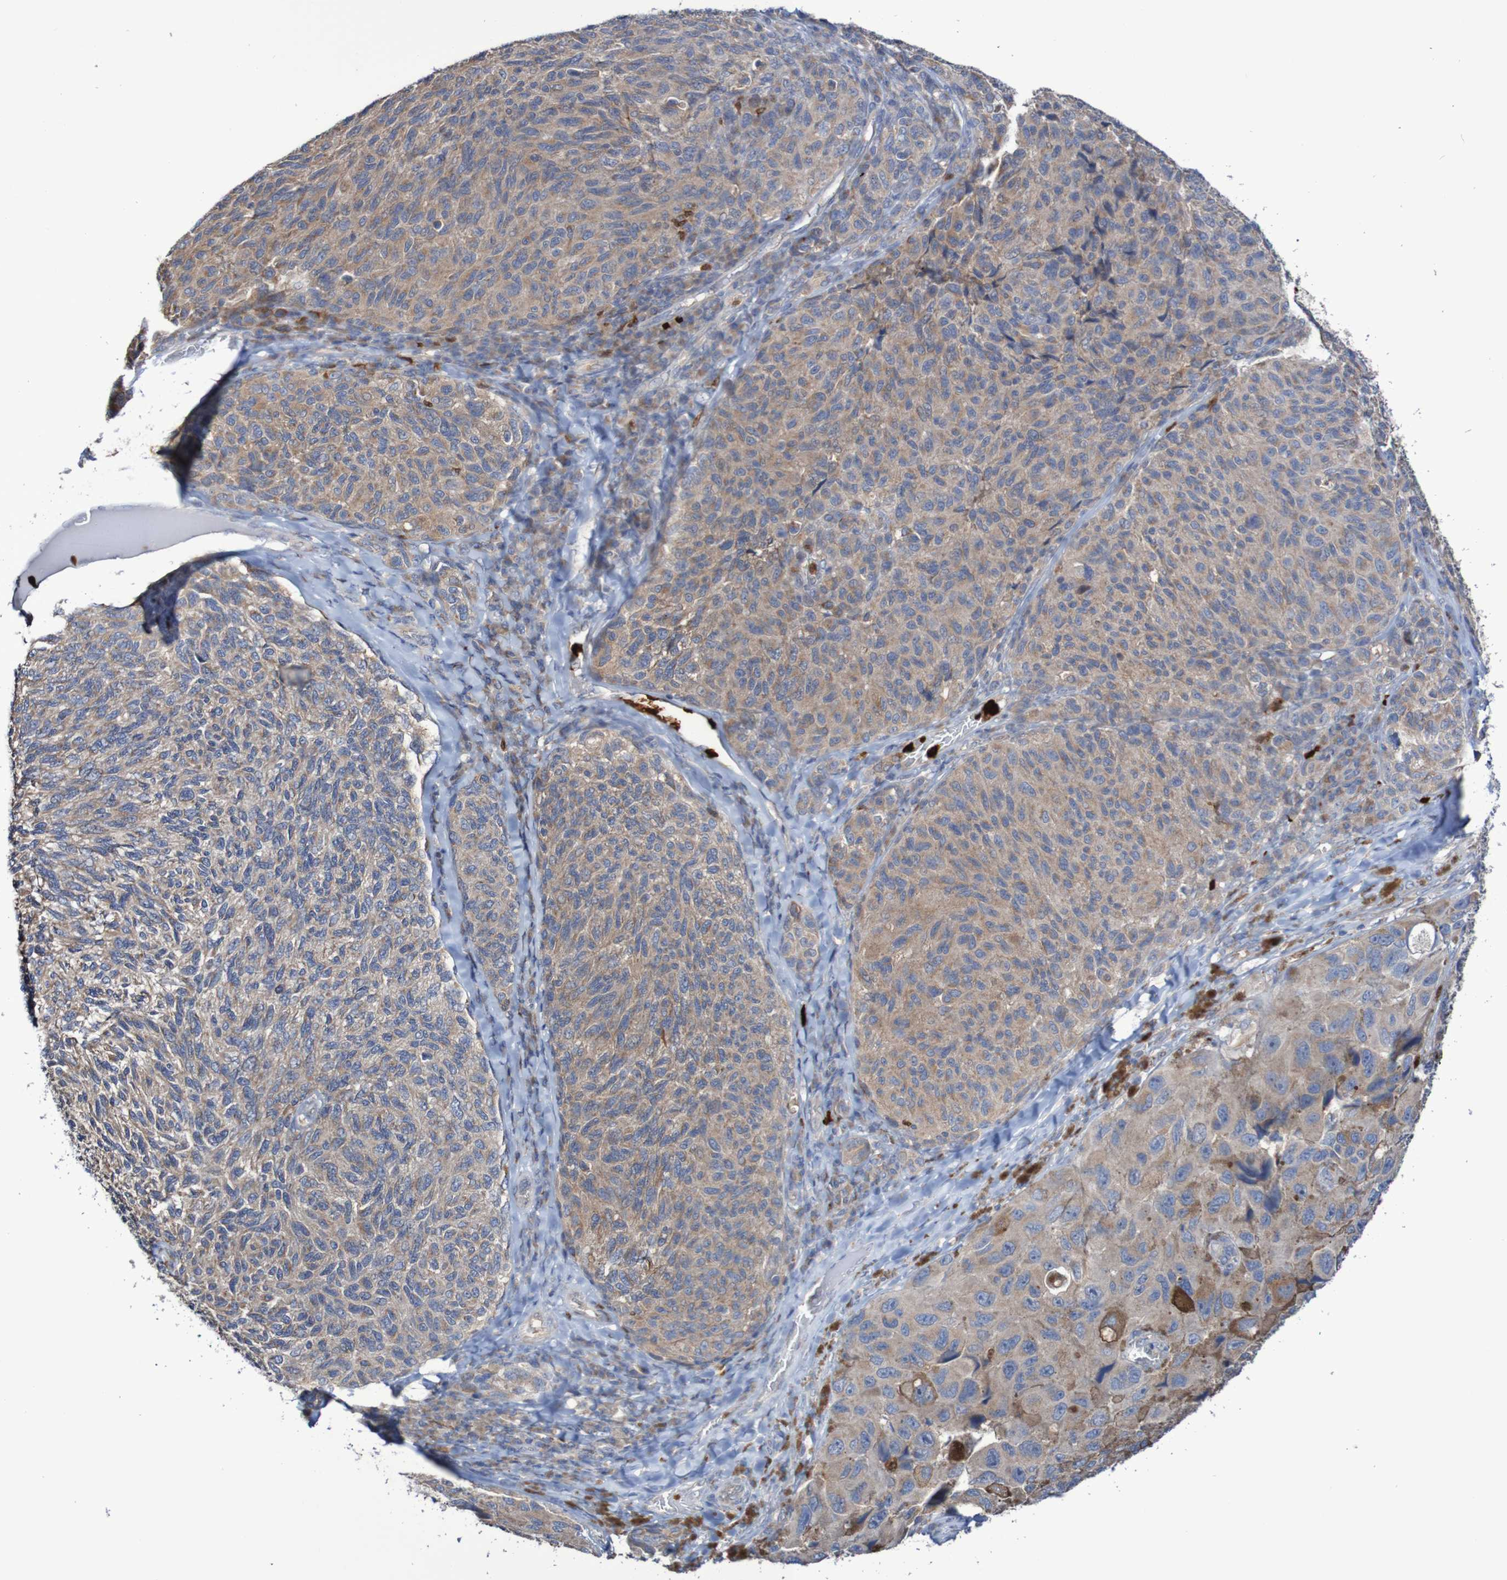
{"staining": {"intensity": "weak", "quantity": ">75%", "location": "cytoplasmic/membranous"}, "tissue": "melanoma", "cell_type": "Tumor cells", "image_type": "cancer", "snomed": [{"axis": "morphology", "description": "Malignant melanoma, NOS"}, {"axis": "topography", "description": "Skin"}], "caption": "Immunohistochemical staining of human melanoma demonstrates weak cytoplasmic/membranous protein positivity in about >75% of tumor cells. Using DAB (brown) and hematoxylin (blue) stains, captured at high magnification using brightfield microscopy.", "gene": "PARP4", "patient": {"sex": "female", "age": 73}}